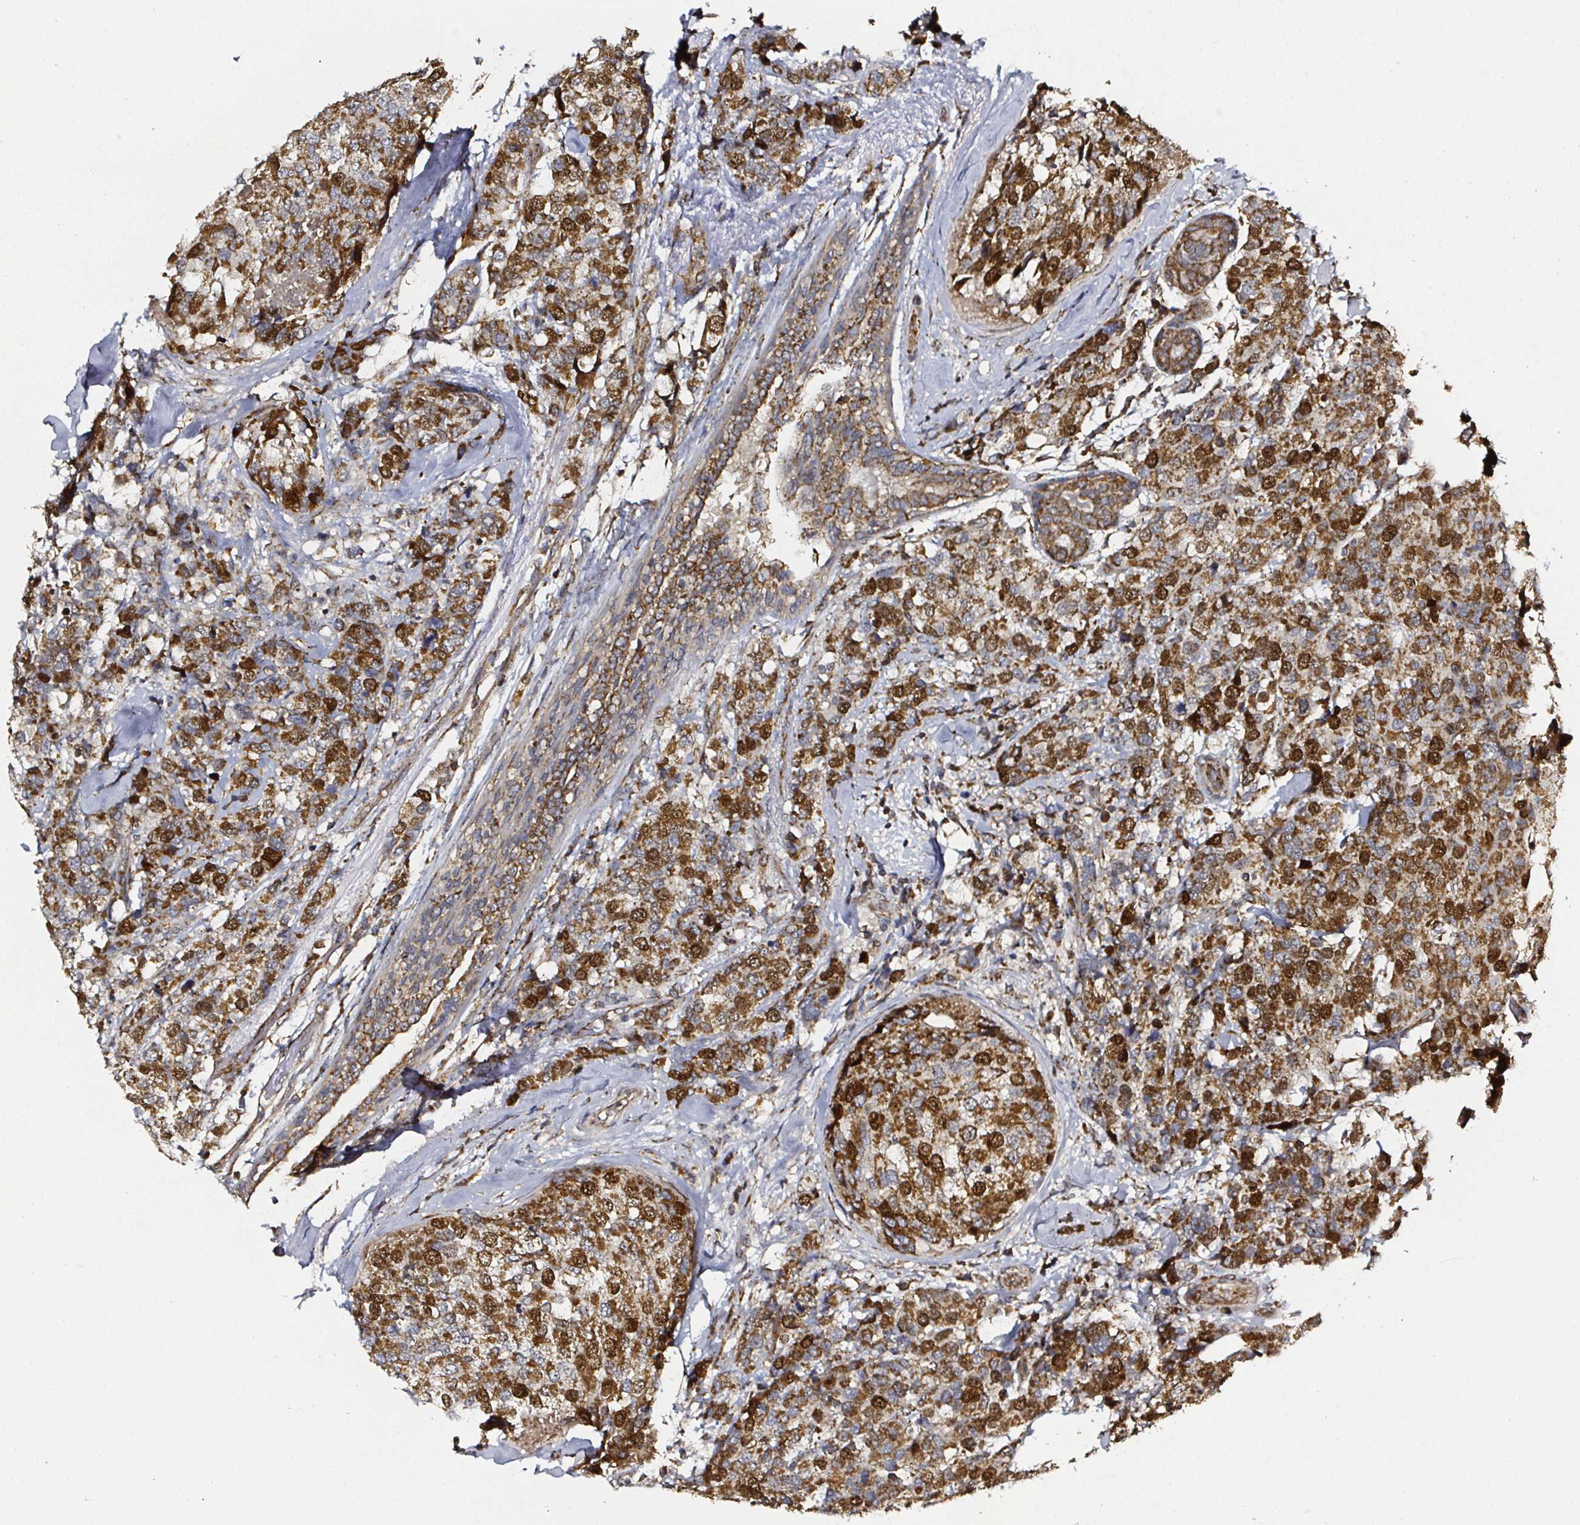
{"staining": {"intensity": "strong", "quantity": ">75%", "location": "cytoplasmic/membranous"}, "tissue": "breast cancer", "cell_type": "Tumor cells", "image_type": "cancer", "snomed": [{"axis": "morphology", "description": "Lobular carcinoma"}, {"axis": "topography", "description": "Breast"}], "caption": "Tumor cells display high levels of strong cytoplasmic/membranous expression in approximately >75% of cells in breast cancer. (Stains: DAB in brown, nuclei in blue, Microscopy: brightfield microscopy at high magnification).", "gene": "ATAD3B", "patient": {"sex": "female", "age": 59}}